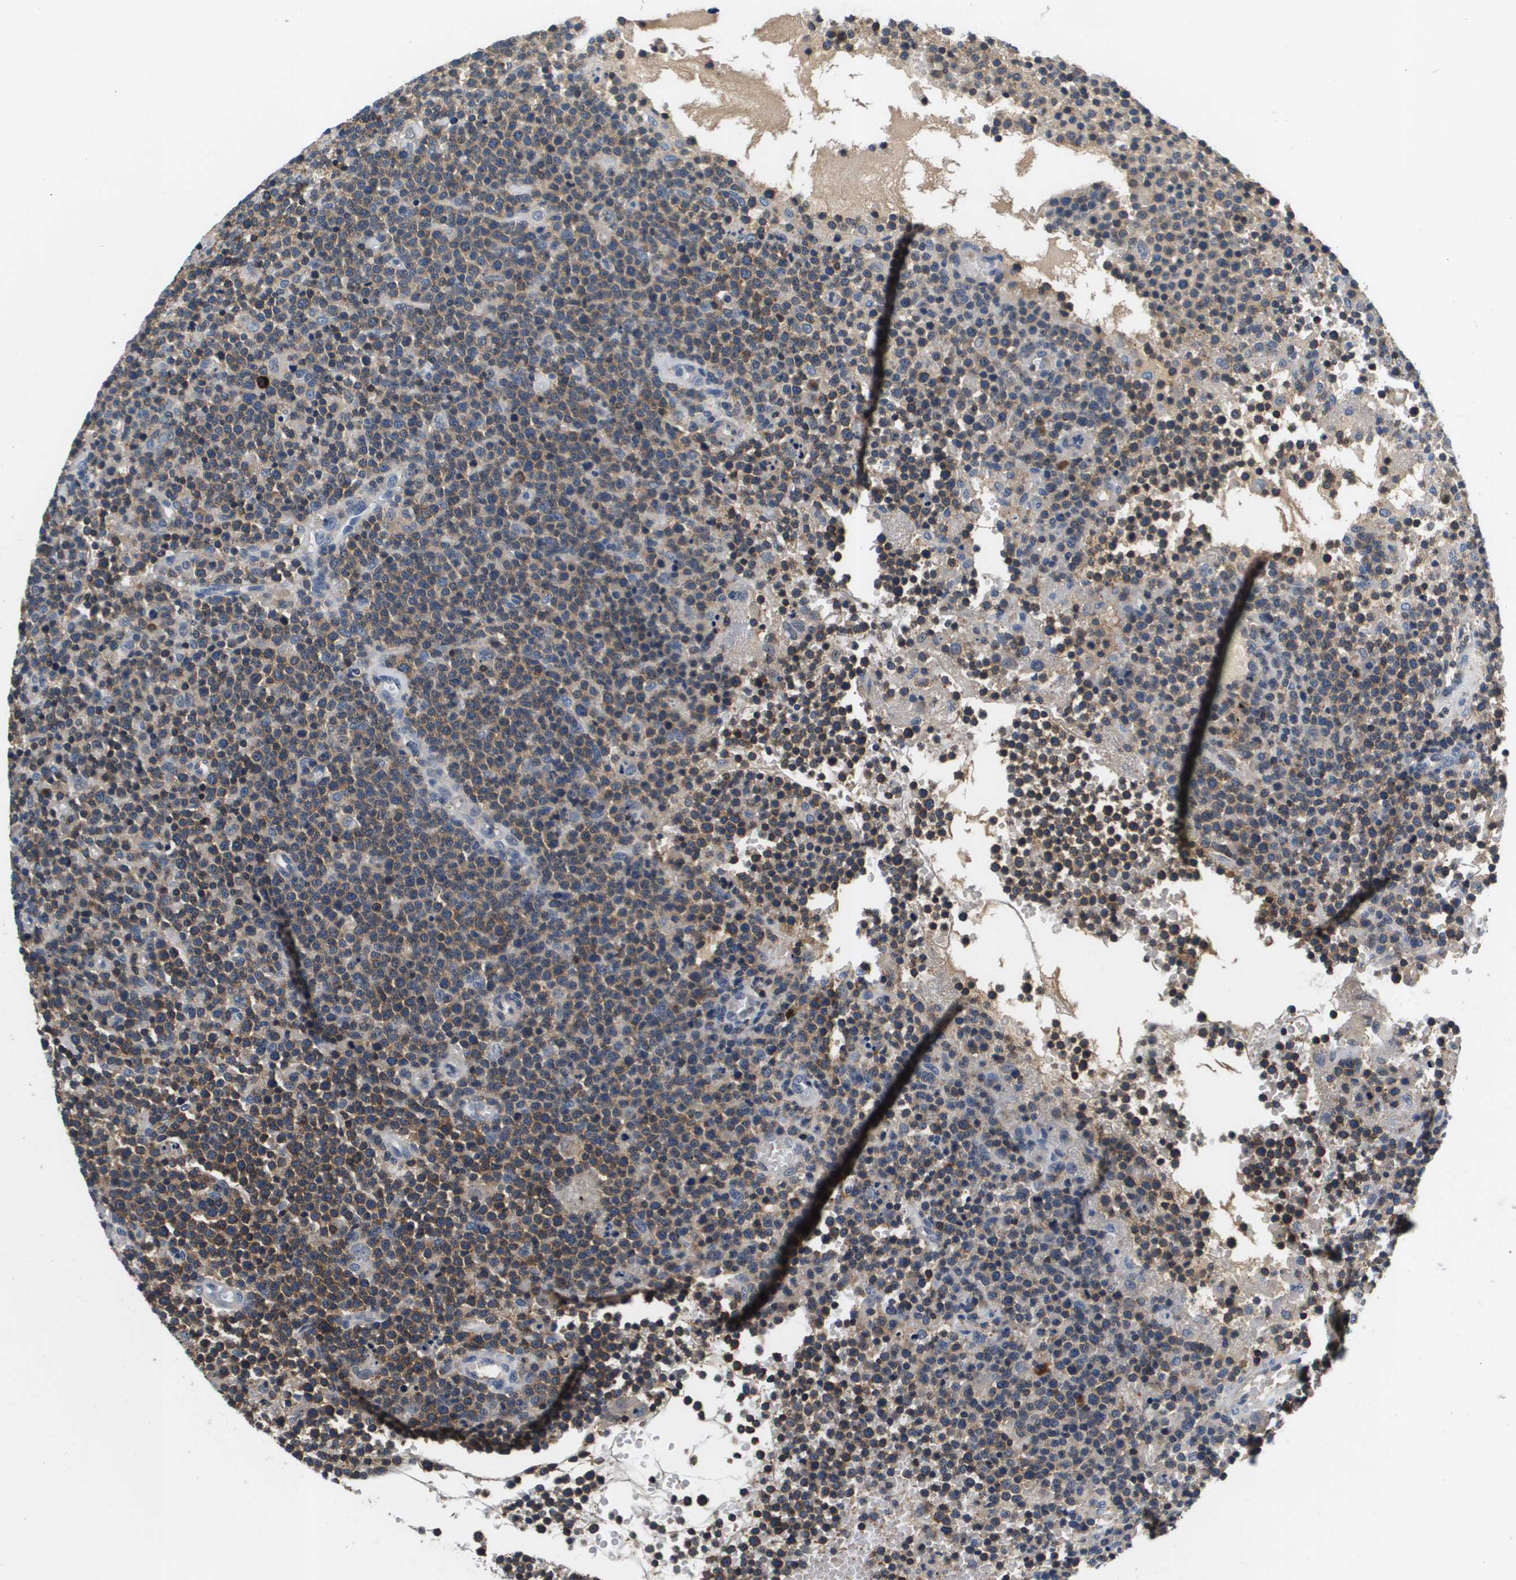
{"staining": {"intensity": "weak", "quantity": ">75%", "location": "cytoplasmic/membranous"}, "tissue": "lymphoma", "cell_type": "Tumor cells", "image_type": "cancer", "snomed": [{"axis": "morphology", "description": "Malignant lymphoma, non-Hodgkin's type, High grade"}, {"axis": "topography", "description": "Lymph node"}], "caption": "Protein expression analysis of malignant lymphoma, non-Hodgkin's type (high-grade) shows weak cytoplasmic/membranous staining in approximately >75% of tumor cells. (IHC, brightfield microscopy, high magnification).", "gene": "KCNQ5", "patient": {"sex": "male", "age": 61}}